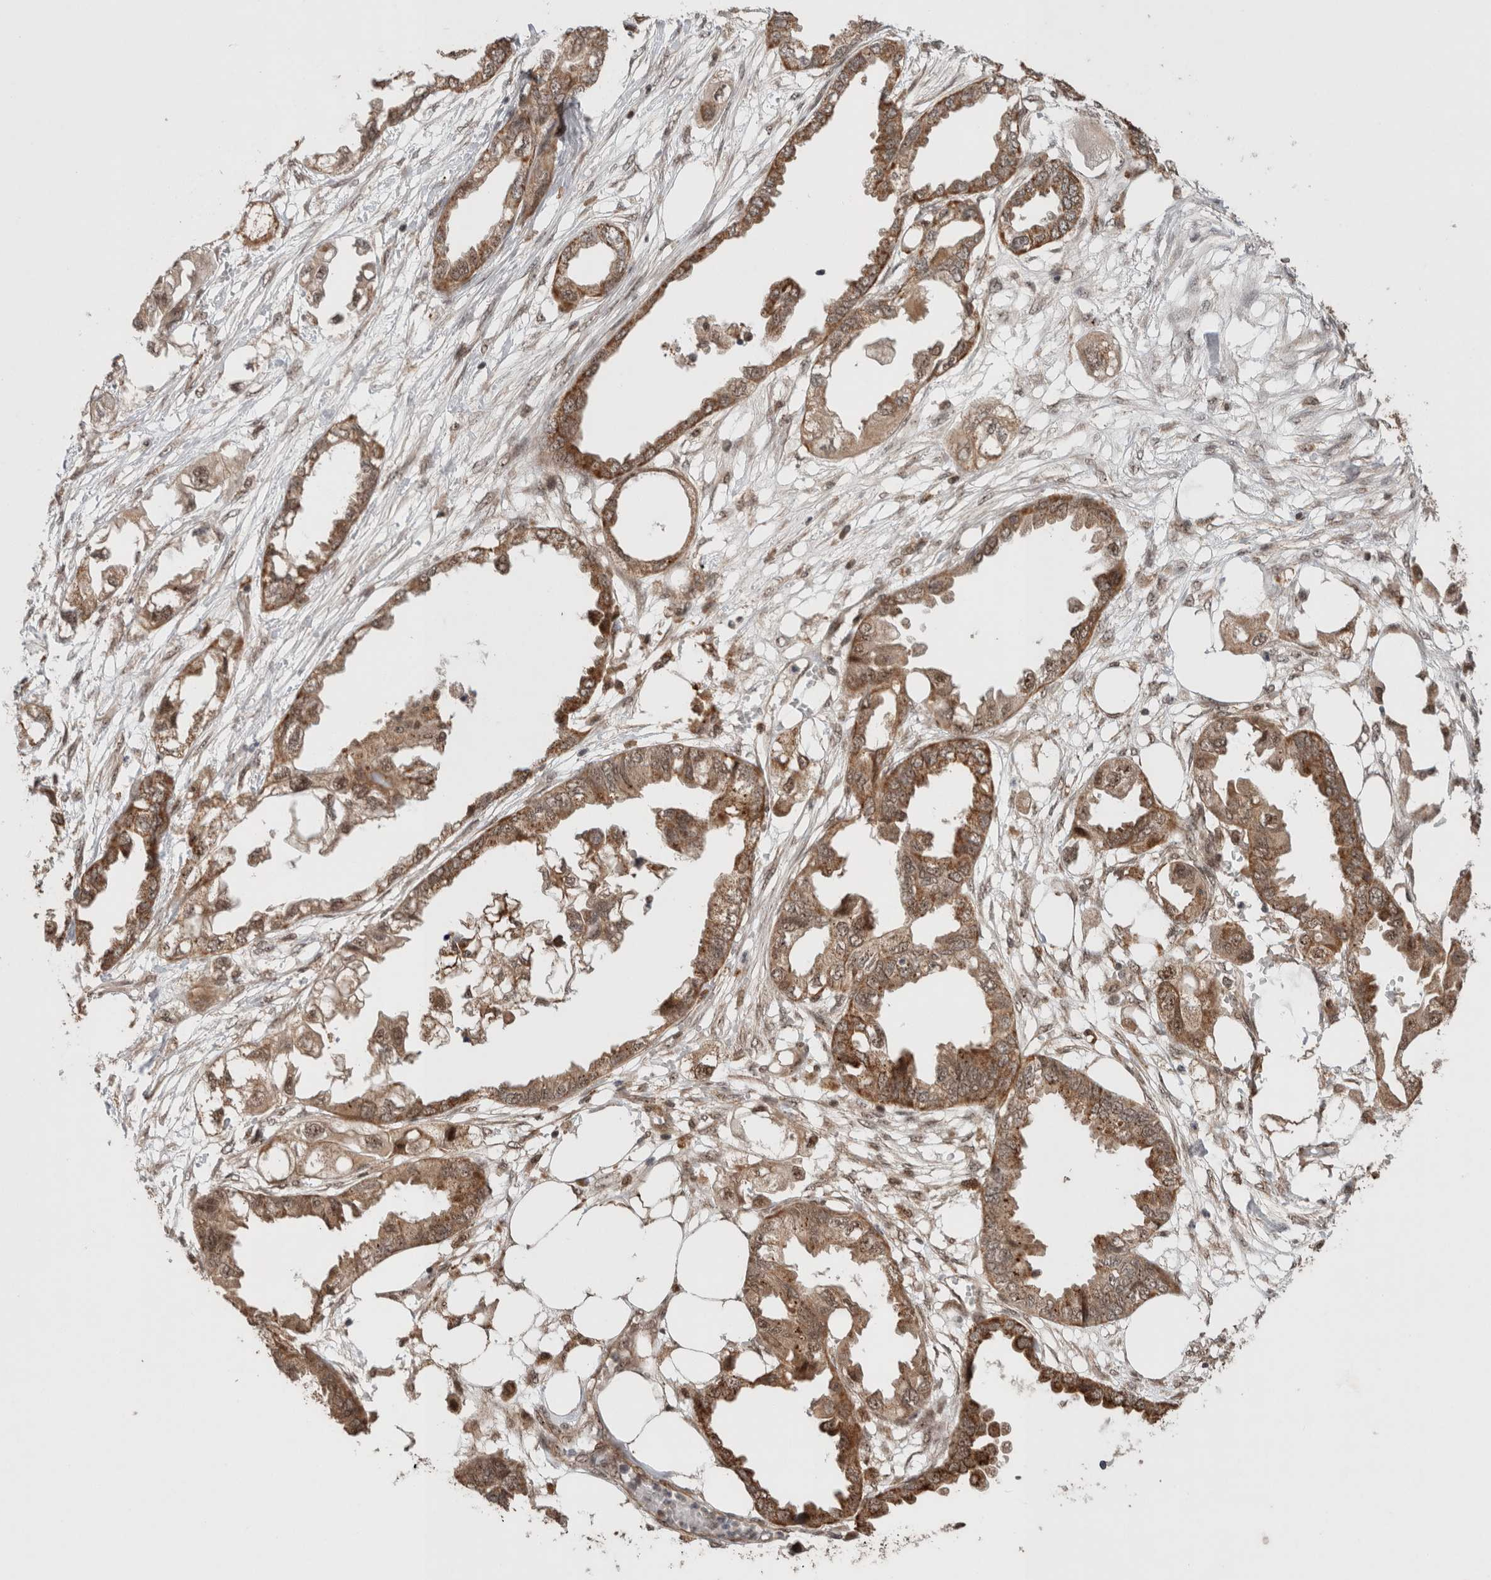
{"staining": {"intensity": "moderate", "quantity": ">75%", "location": "cytoplasmic/membranous,nuclear"}, "tissue": "endometrial cancer", "cell_type": "Tumor cells", "image_type": "cancer", "snomed": [{"axis": "morphology", "description": "Adenocarcinoma, NOS"}, {"axis": "morphology", "description": "Adenocarcinoma, metastatic, NOS"}, {"axis": "topography", "description": "Adipose tissue"}, {"axis": "topography", "description": "Endometrium"}], "caption": "Immunohistochemistry (DAB (3,3'-diaminobenzidine)) staining of human endometrial adenocarcinoma displays moderate cytoplasmic/membranous and nuclear protein expression in approximately >75% of tumor cells.", "gene": "MPHOSPH6", "patient": {"sex": "female", "age": 67}}